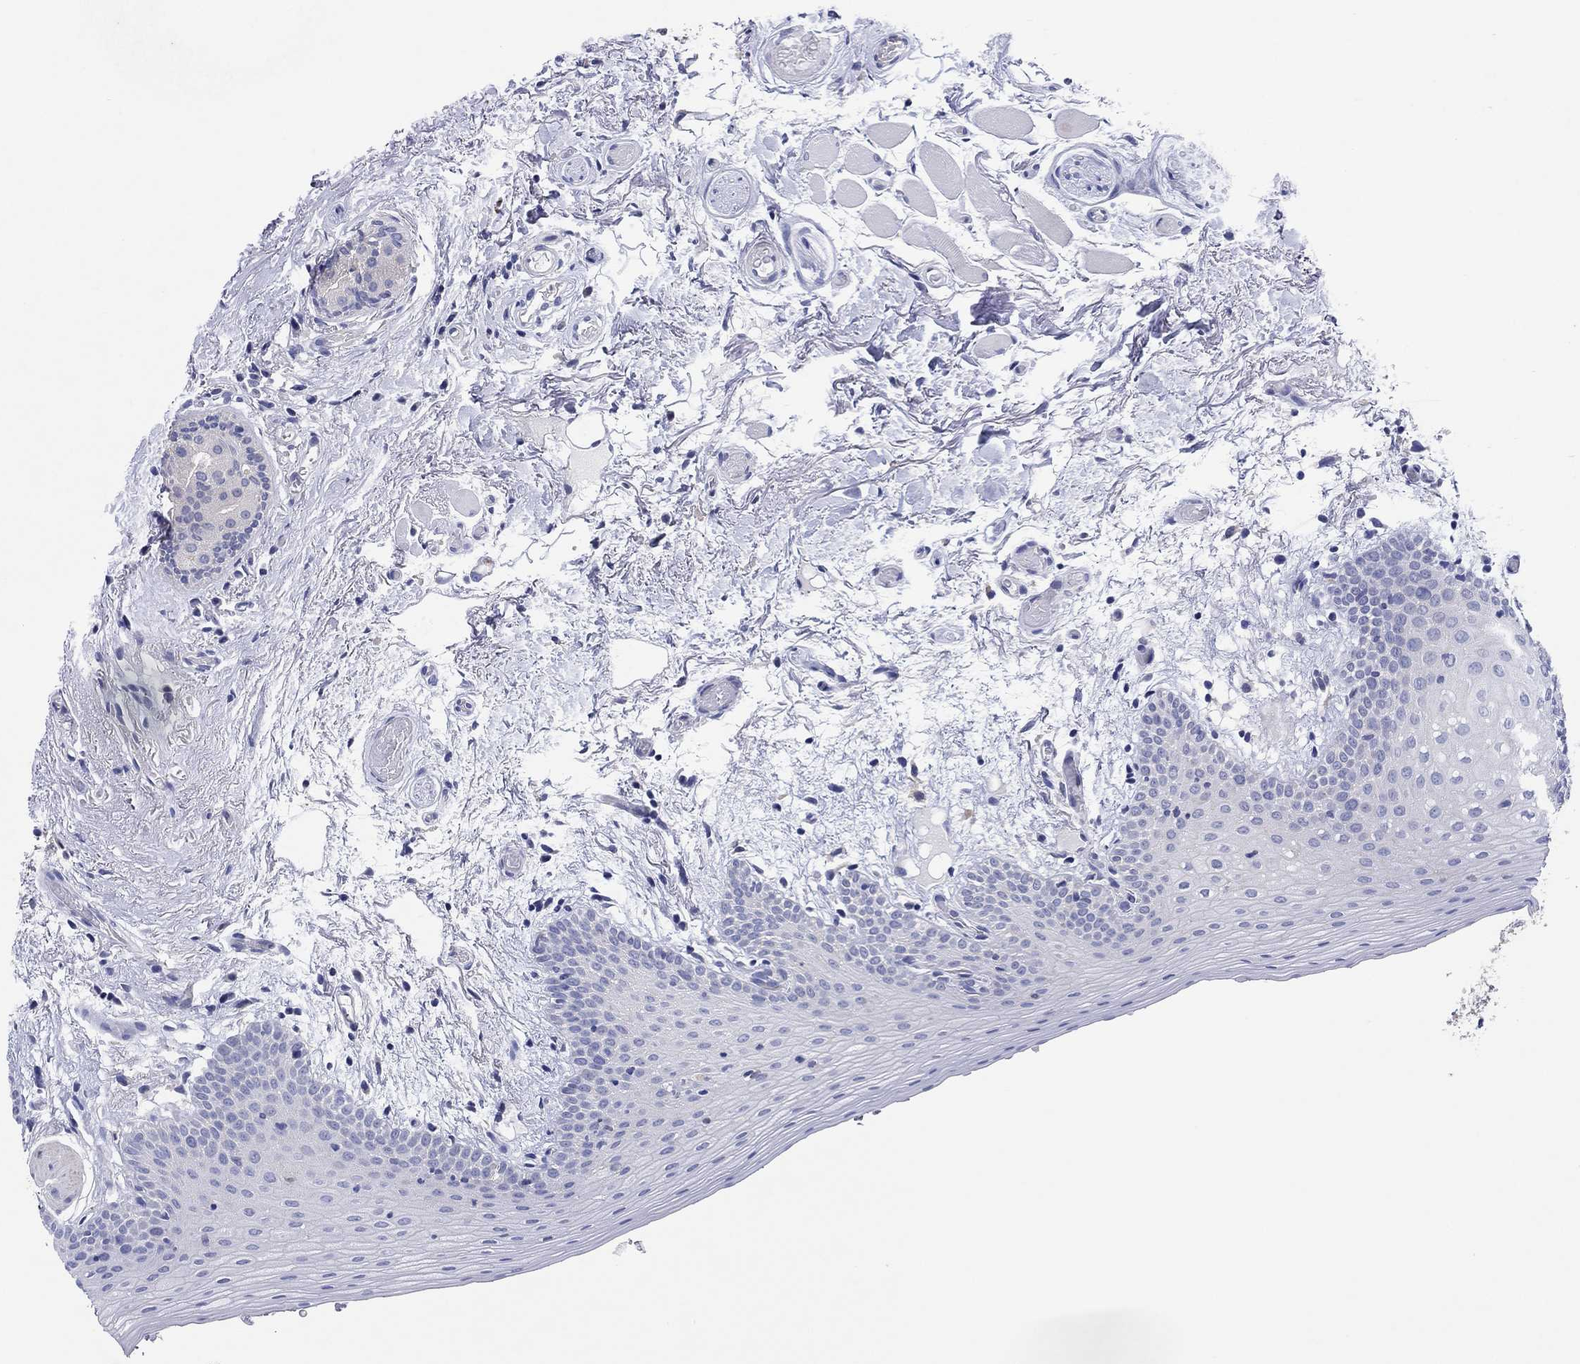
{"staining": {"intensity": "negative", "quantity": "none", "location": "none"}, "tissue": "oral mucosa", "cell_type": "Squamous epithelial cells", "image_type": "normal", "snomed": [{"axis": "morphology", "description": "Normal tissue, NOS"}, {"axis": "topography", "description": "Oral tissue"}, {"axis": "topography", "description": "Tounge, NOS"}], "caption": "An immunohistochemistry (IHC) micrograph of benign oral mucosa is shown. There is no staining in squamous epithelial cells of oral mucosa.", "gene": "HDC", "patient": {"sex": "female", "age": 86}}